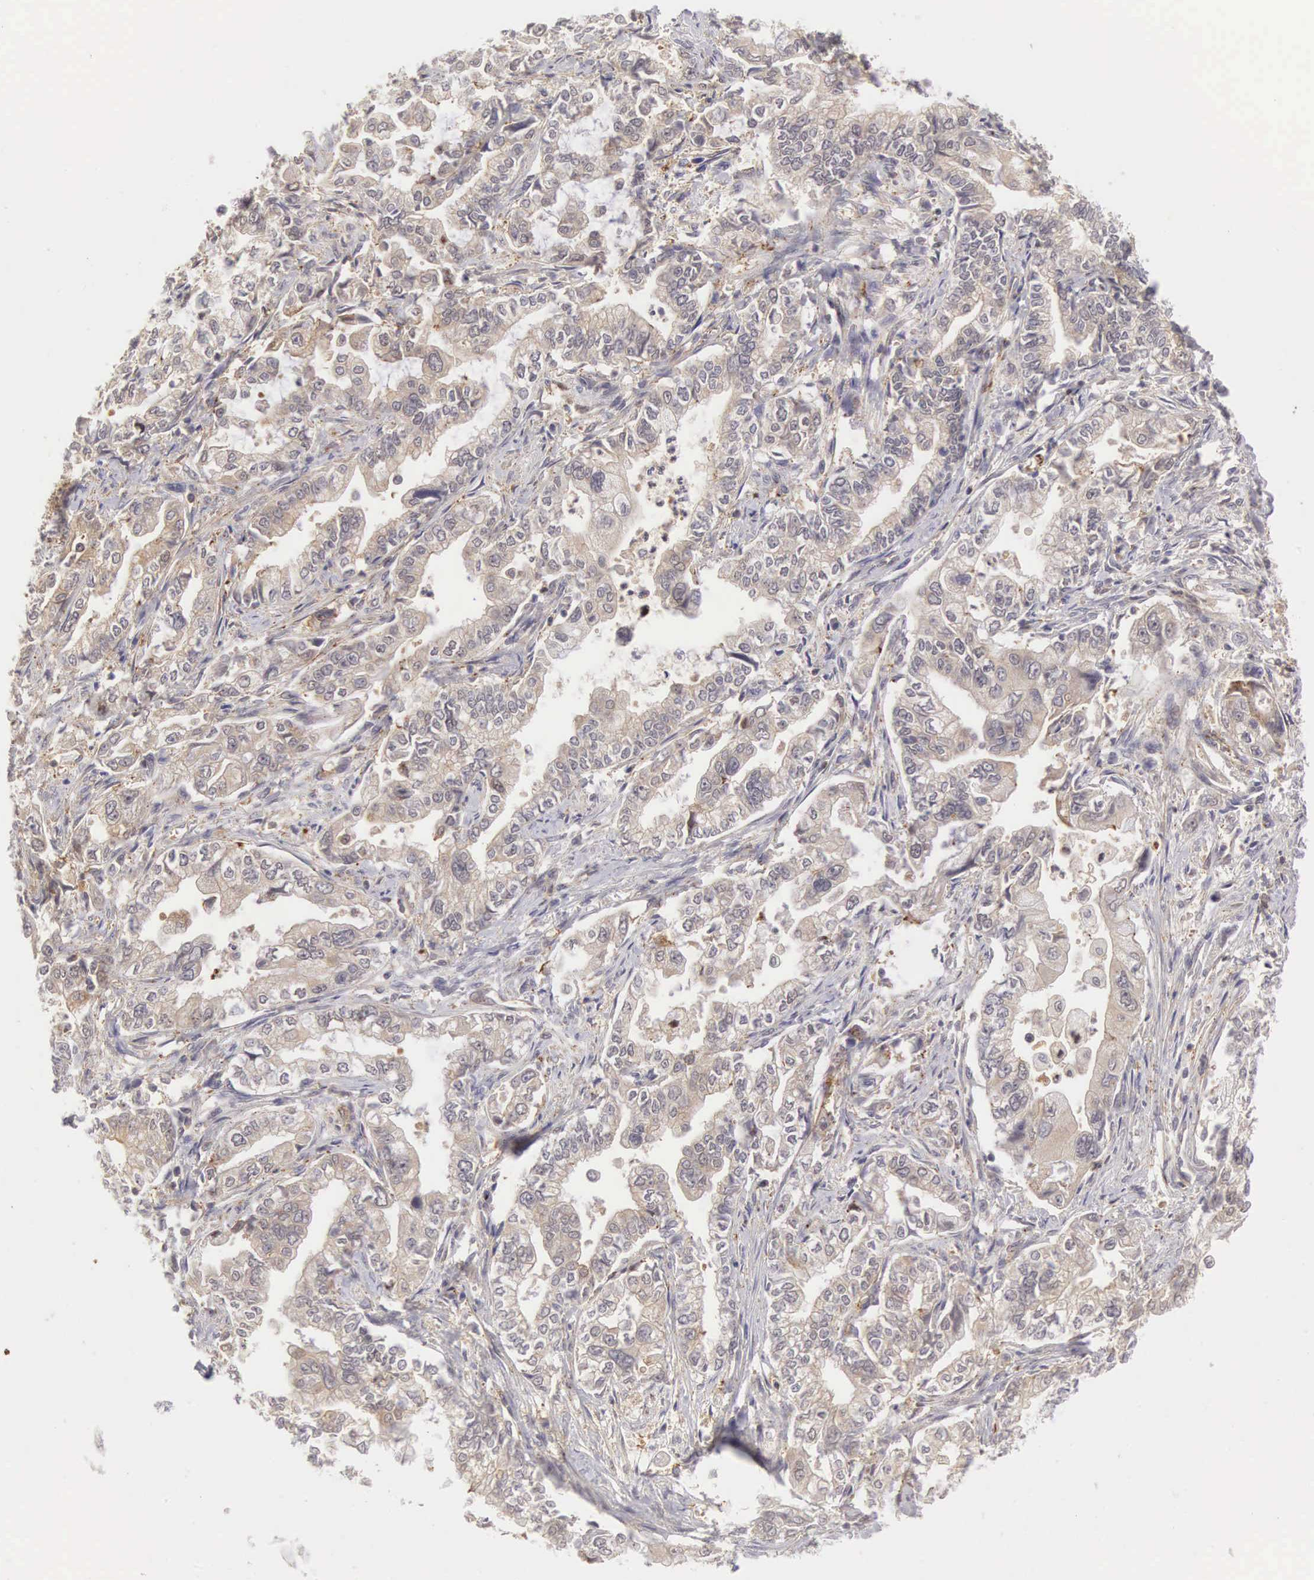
{"staining": {"intensity": "weak", "quantity": ">75%", "location": "cytoplasmic/membranous"}, "tissue": "stomach cancer", "cell_type": "Tumor cells", "image_type": "cancer", "snomed": [{"axis": "morphology", "description": "Adenocarcinoma, NOS"}, {"axis": "topography", "description": "Pancreas"}, {"axis": "topography", "description": "Stomach, upper"}], "caption": "A histopathology image showing weak cytoplasmic/membranous expression in about >75% of tumor cells in stomach cancer, as visualized by brown immunohistochemical staining.", "gene": "CD1A", "patient": {"sex": "male", "age": 77}}